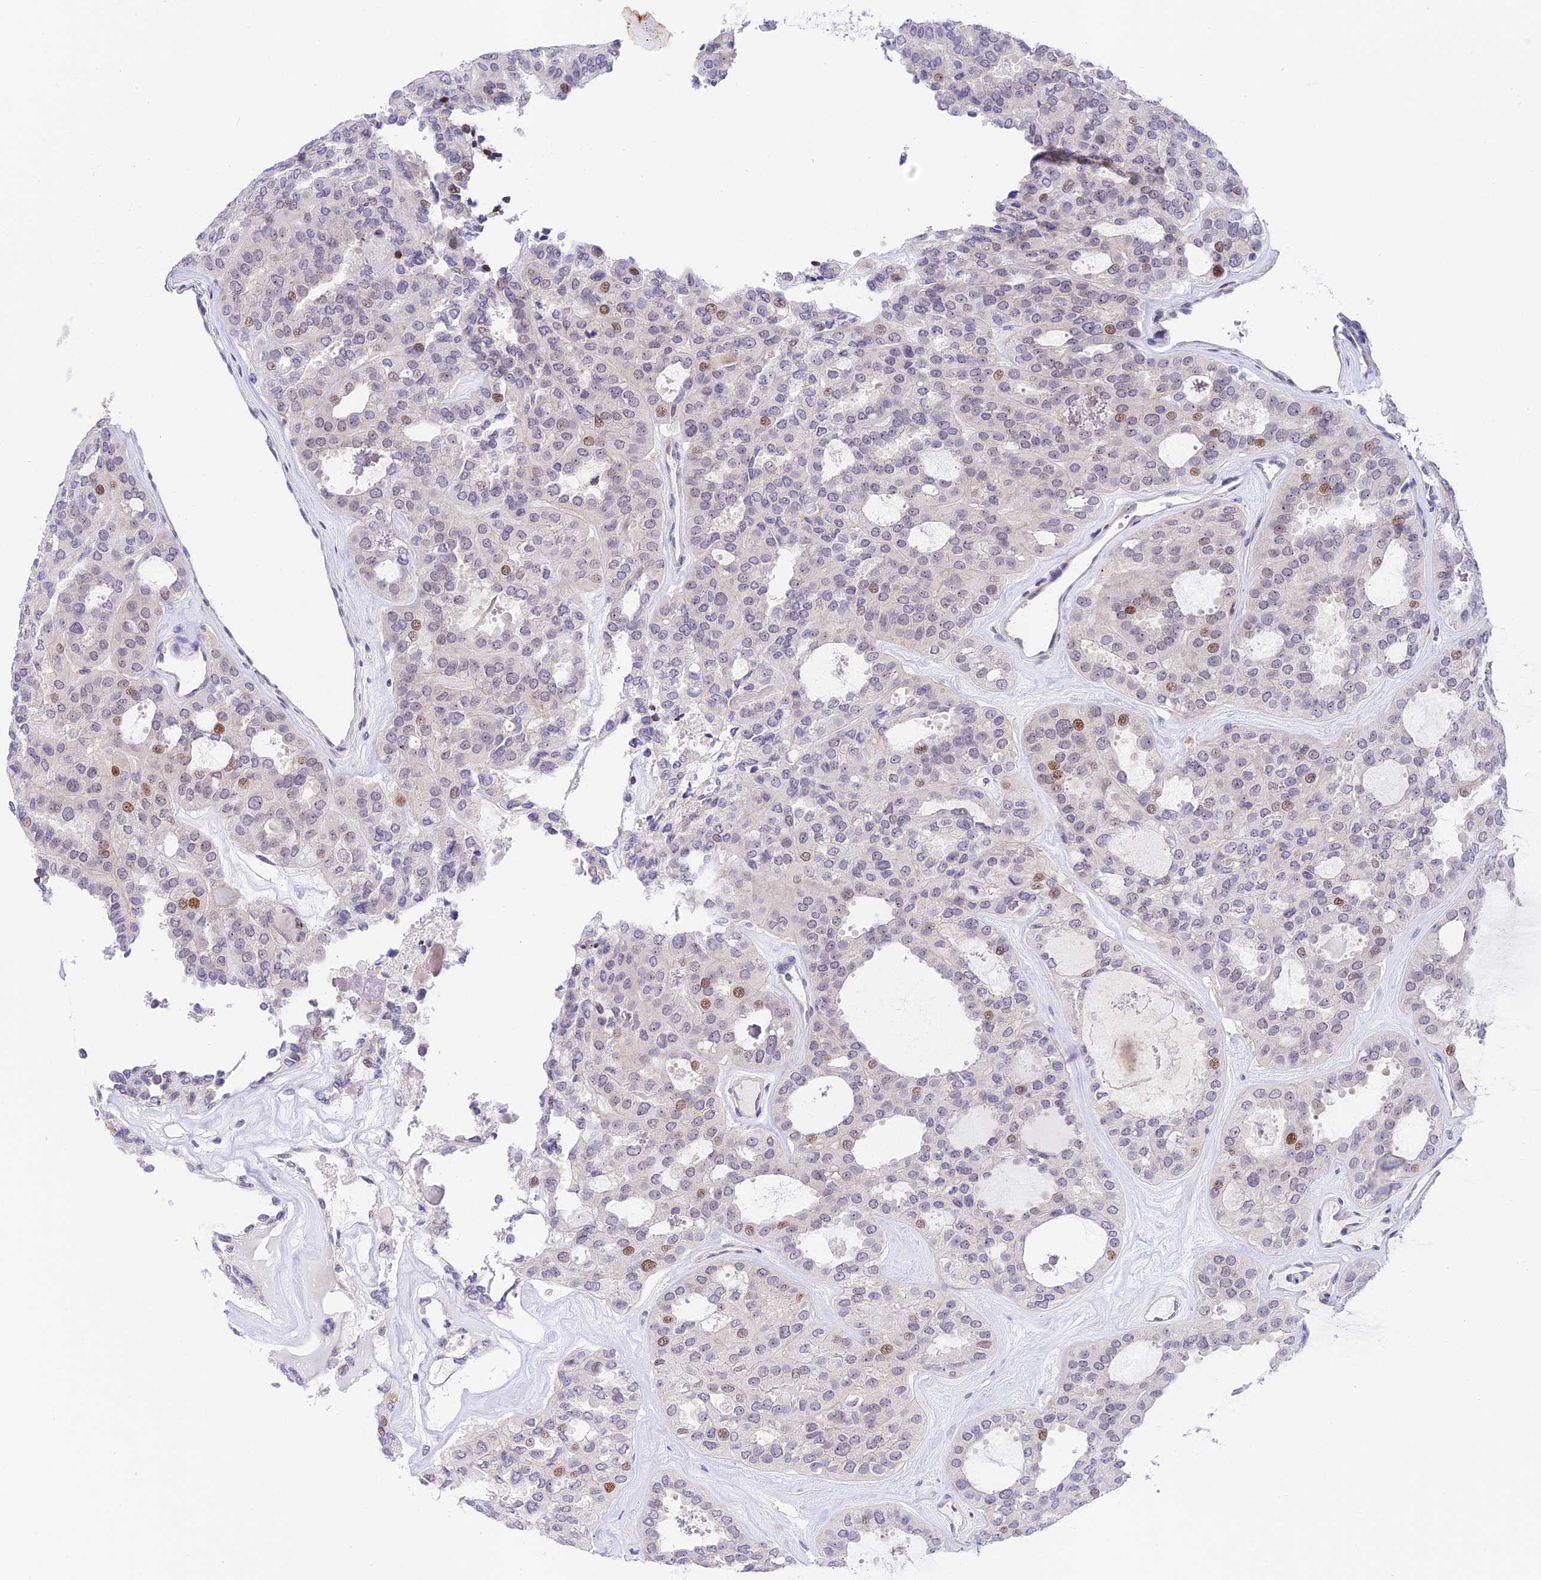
{"staining": {"intensity": "moderate", "quantity": "<25%", "location": "nuclear"}, "tissue": "thyroid cancer", "cell_type": "Tumor cells", "image_type": "cancer", "snomed": [{"axis": "morphology", "description": "Follicular adenoma carcinoma, NOS"}, {"axis": "topography", "description": "Thyroid gland"}], "caption": "Immunohistochemistry of thyroid cancer exhibits low levels of moderate nuclear expression in about <25% of tumor cells. The protein of interest is stained brown, and the nuclei are stained in blue (DAB IHC with brightfield microscopy, high magnification).", "gene": "MIDN", "patient": {"sex": "male", "age": 75}}